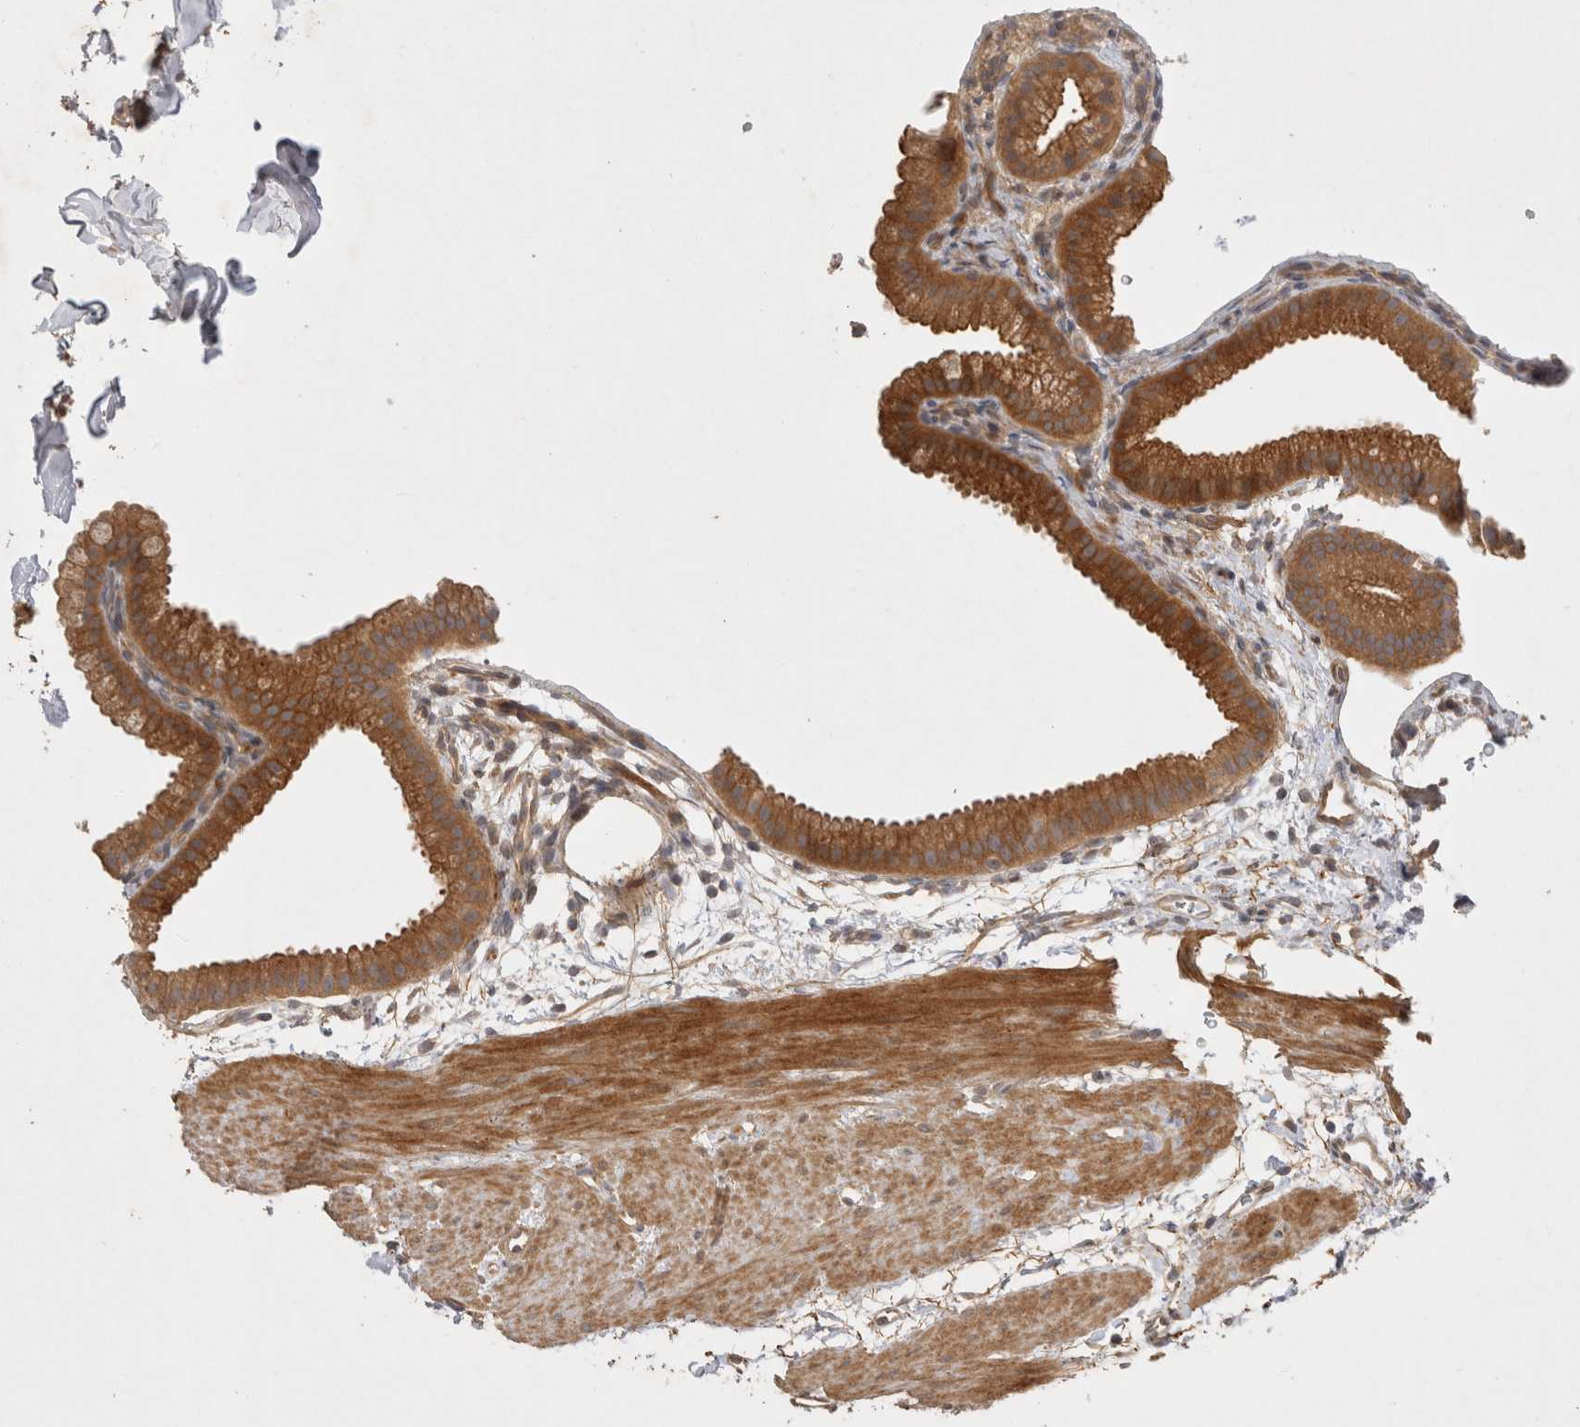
{"staining": {"intensity": "strong", "quantity": ">75%", "location": "cytoplasmic/membranous"}, "tissue": "gallbladder", "cell_type": "Glandular cells", "image_type": "normal", "snomed": [{"axis": "morphology", "description": "Normal tissue, NOS"}, {"axis": "topography", "description": "Gallbladder"}], "caption": "Glandular cells exhibit high levels of strong cytoplasmic/membranous expression in approximately >75% of cells in unremarkable gallbladder.", "gene": "PPP1R42", "patient": {"sex": "female", "age": 64}}